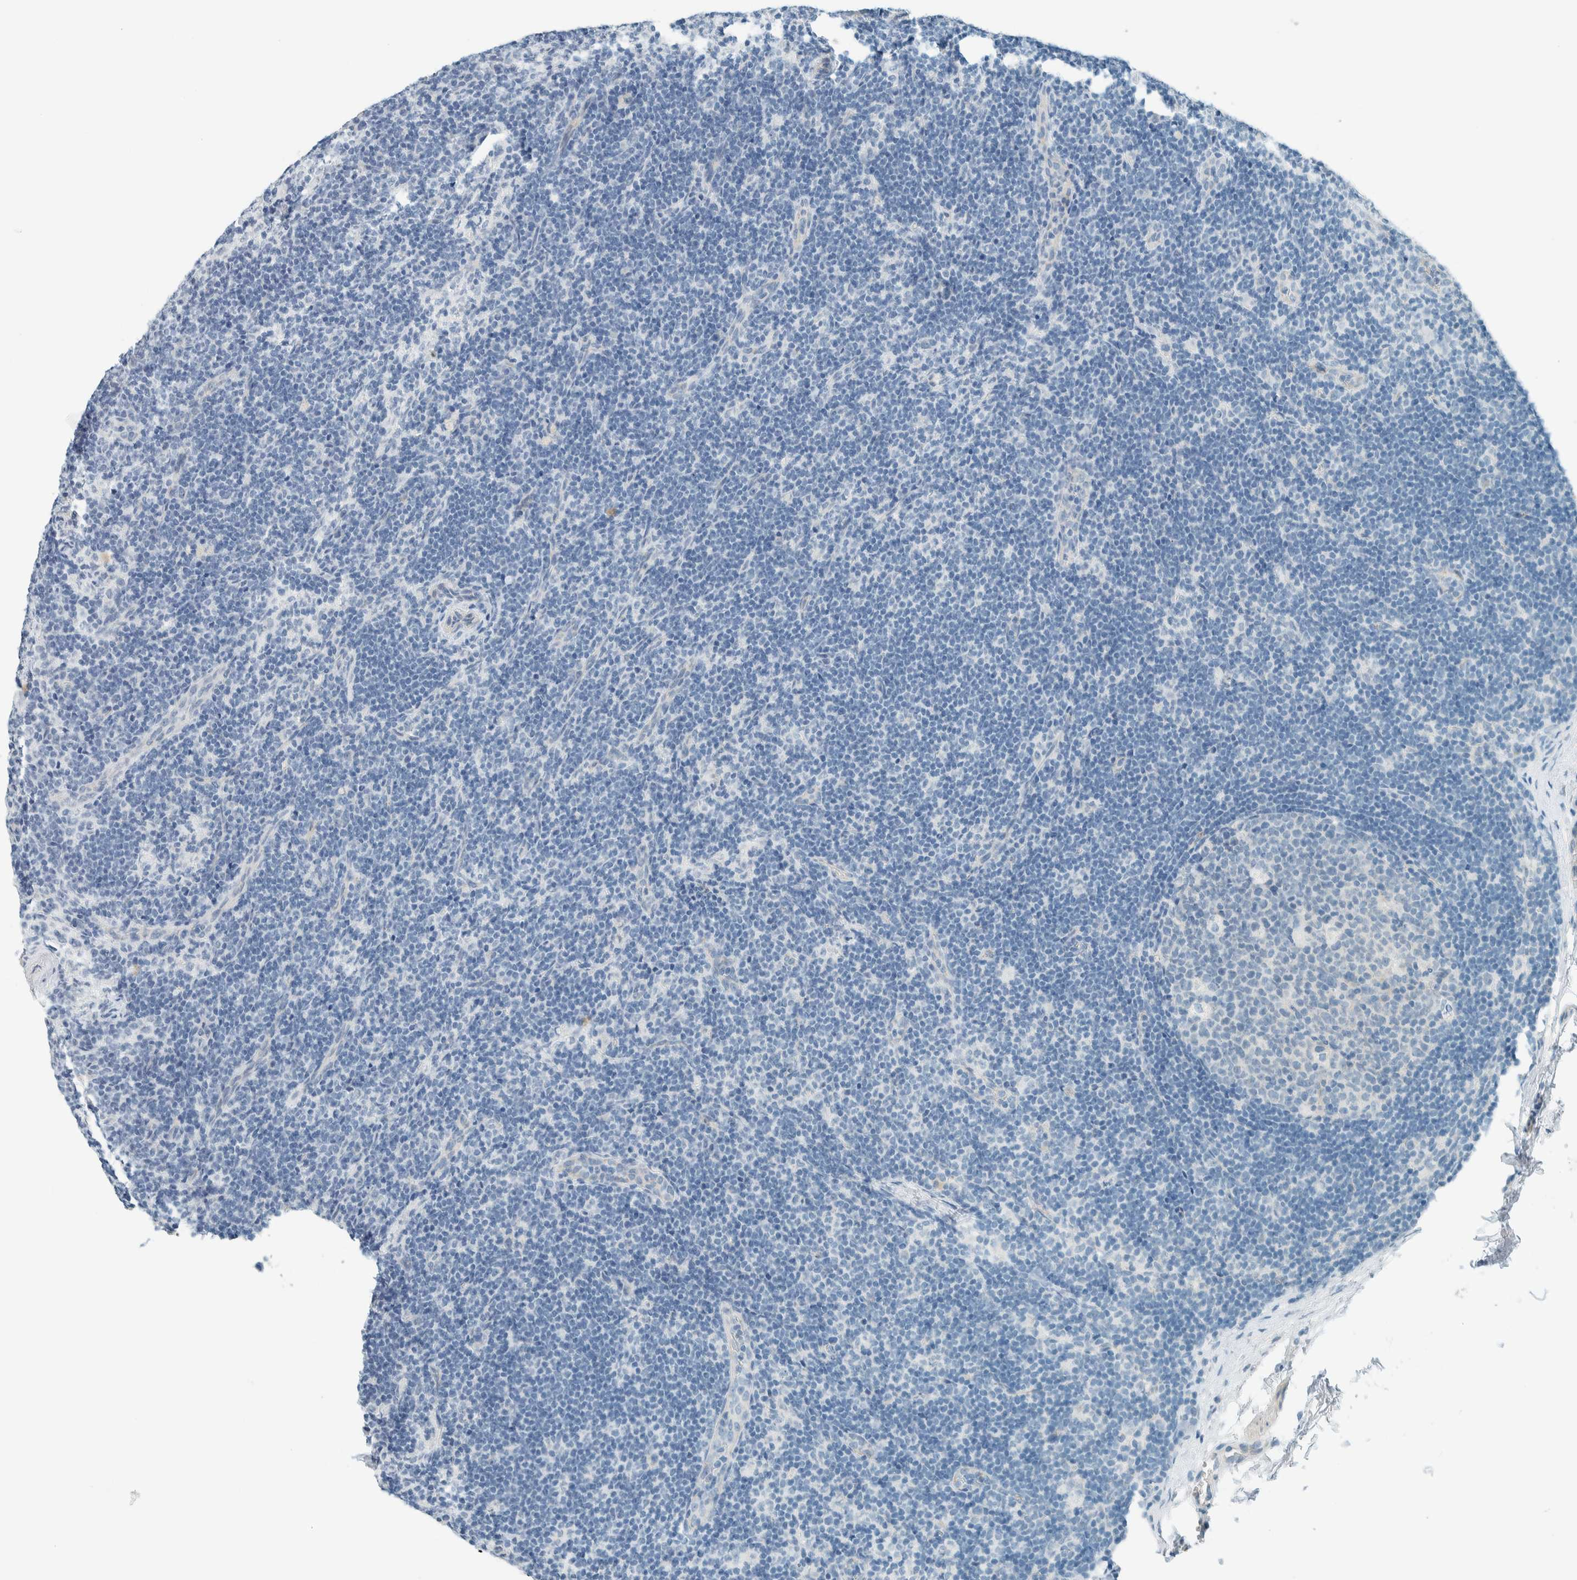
{"staining": {"intensity": "negative", "quantity": "none", "location": "none"}, "tissue": "lymph node", "cell_type": "Germinal center cells", "image_type": "normal", "snomed": [{"axis": "morphology", "description": "Normal tissue, NOS"}, {"axis": "topography", "description": "Lymph node"}], "caption": "Immunohistochemistry (IHC) photomicrograph of normal human lymph node stained for a protein (brown), which exhibits no positivity in germinal center cells. Nuclei are stained in blue.", "gene": "SLFN12", "patient": {"sex": "female", "age": 22}}